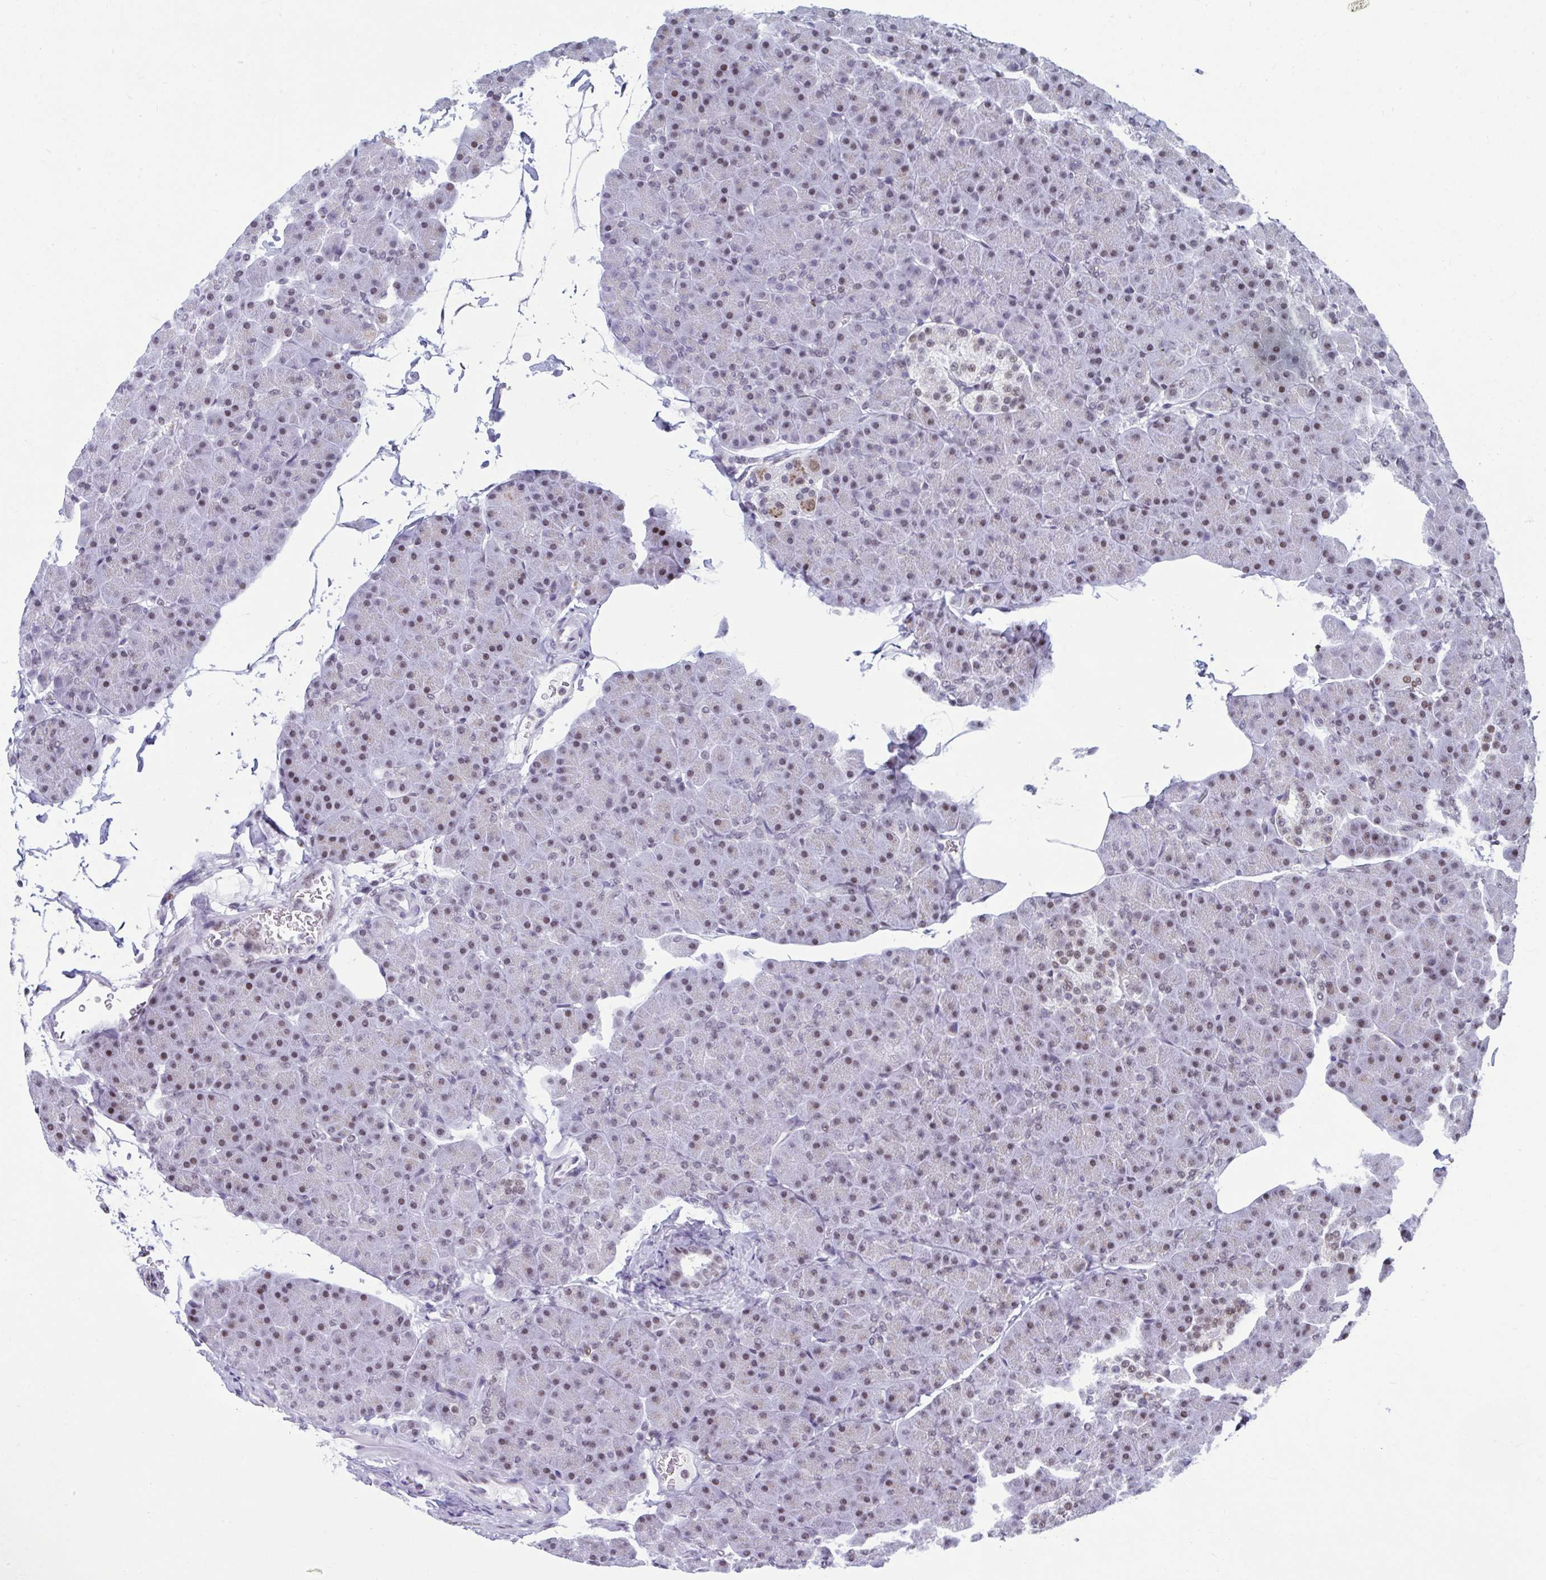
{"staining": {"intensity": "moderate", "quantity": "25%-75%", "location": "nuclear"}, "tissue": "pancreas", "cell_type": "Exocrine glandular cells", "image_type": "normal", "snomed": [{"axis": "morphology", "description": "Normal tissue, NOS"}, {"axis": "topography", "description": "Pancreas"}], "caption": "The image shows immunohistochemical staining of benign pancreas. There is moderate nuclear positivity is present in approximately 25%-75% of exocrine glandular cells. (Brightfield microscopy of DAB IHC at high magnification).", "gene": "SLC35C2", "patient": {"sex": "male", "age": 35}}